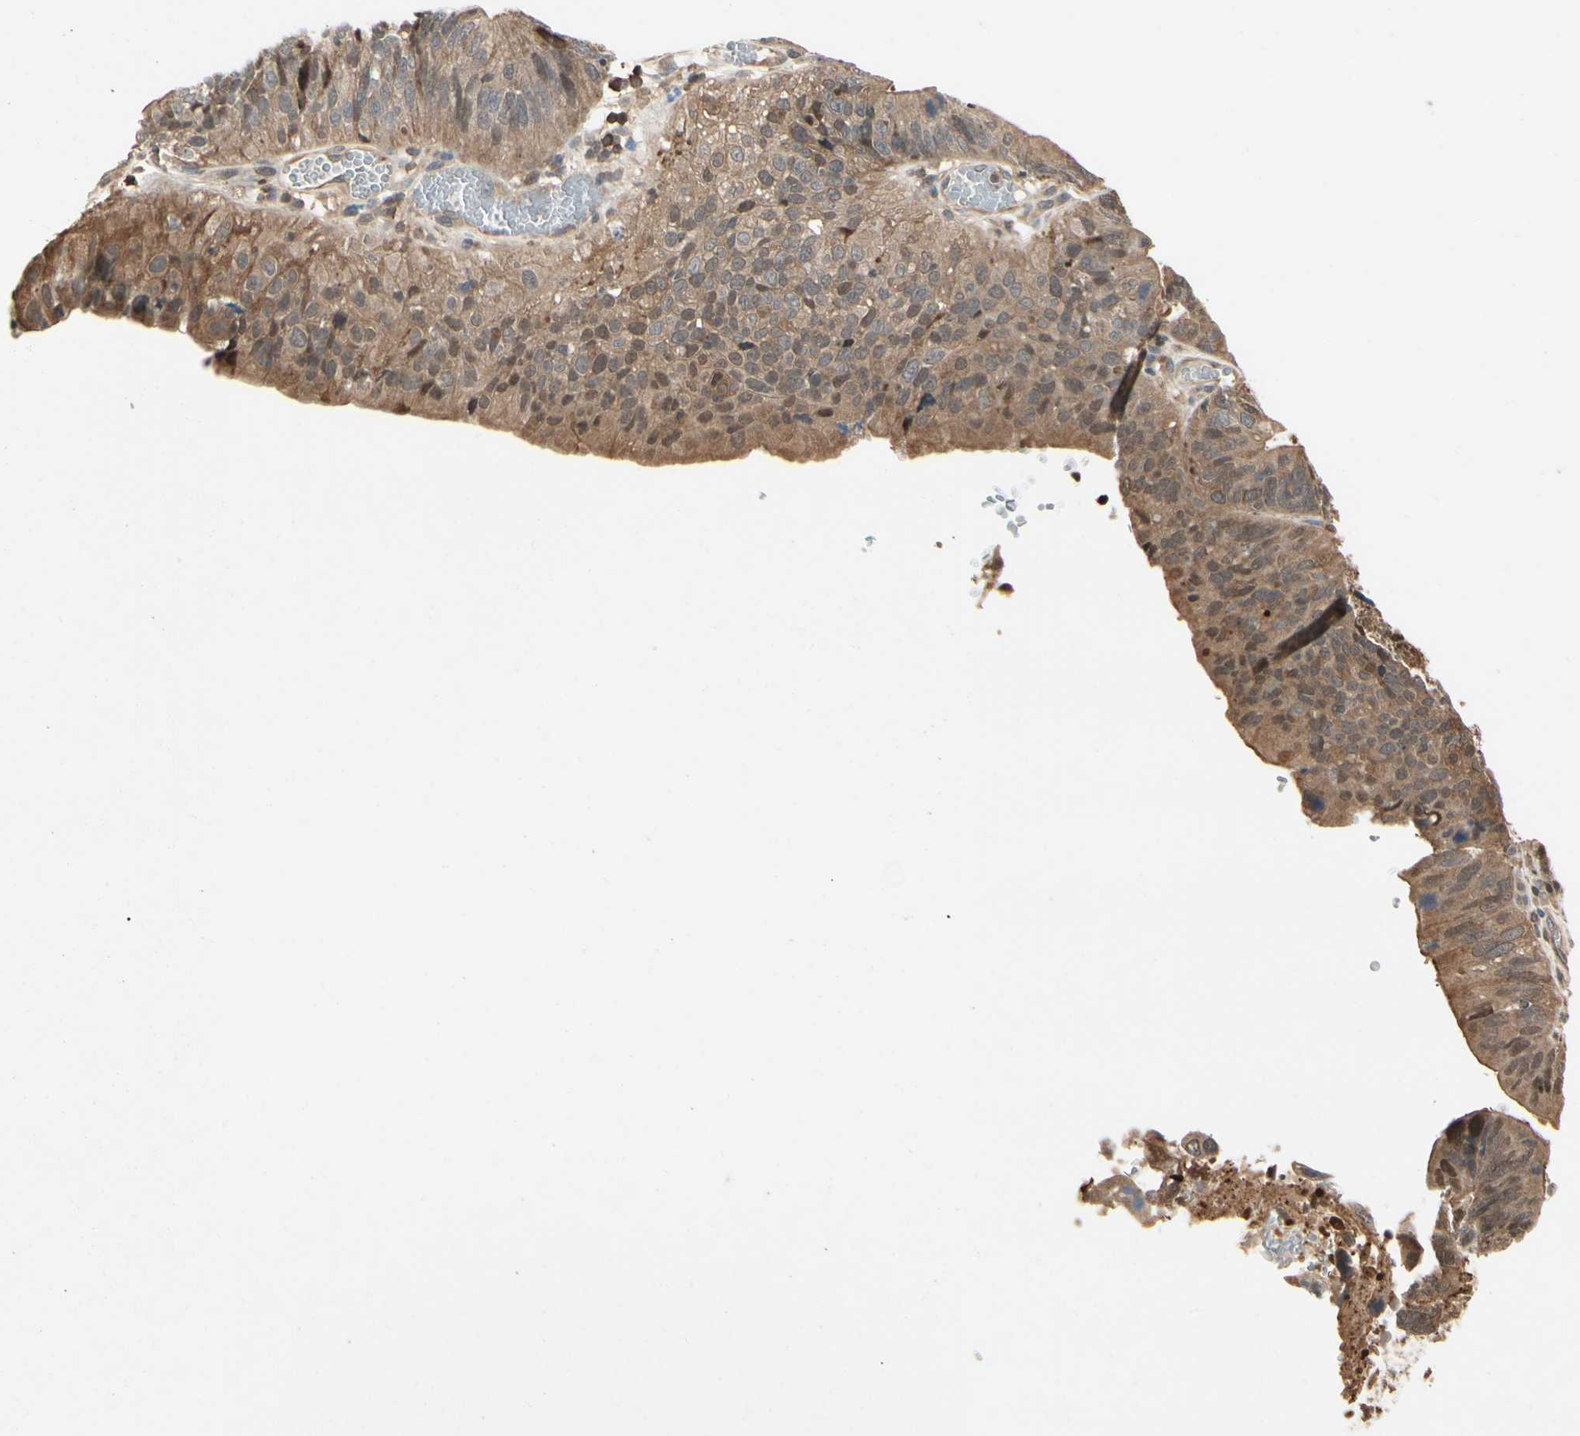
{"staining": {"intensity": "moderate", "quantity": ">75%", "location": "cytoplasmic/membranous,nuclear"}, "tissue": "stomach cancer", "cell_type": "Tumor cells", "image_type": "cancer", "snomed": [{"axis": "morphology", "description": "Adenocarcinoma, NOS"}, {"axis": "topography", "description": "Stomach"}], "caption": "Immunohistochemistry (IHC) (DAB) staining of stomach cancer shows moderate cytoplasmic/membranous and nuclear protein positivity in approximately >75% of tumor cells. The staining was performed using DAB (3,3'-diaminobenzidine), with brown indicating positive protein expression. Nuclei are stained blue with hematoxylin.", "gene": "YWHAQ", "patient": {"sex": "male", "age": 59}}